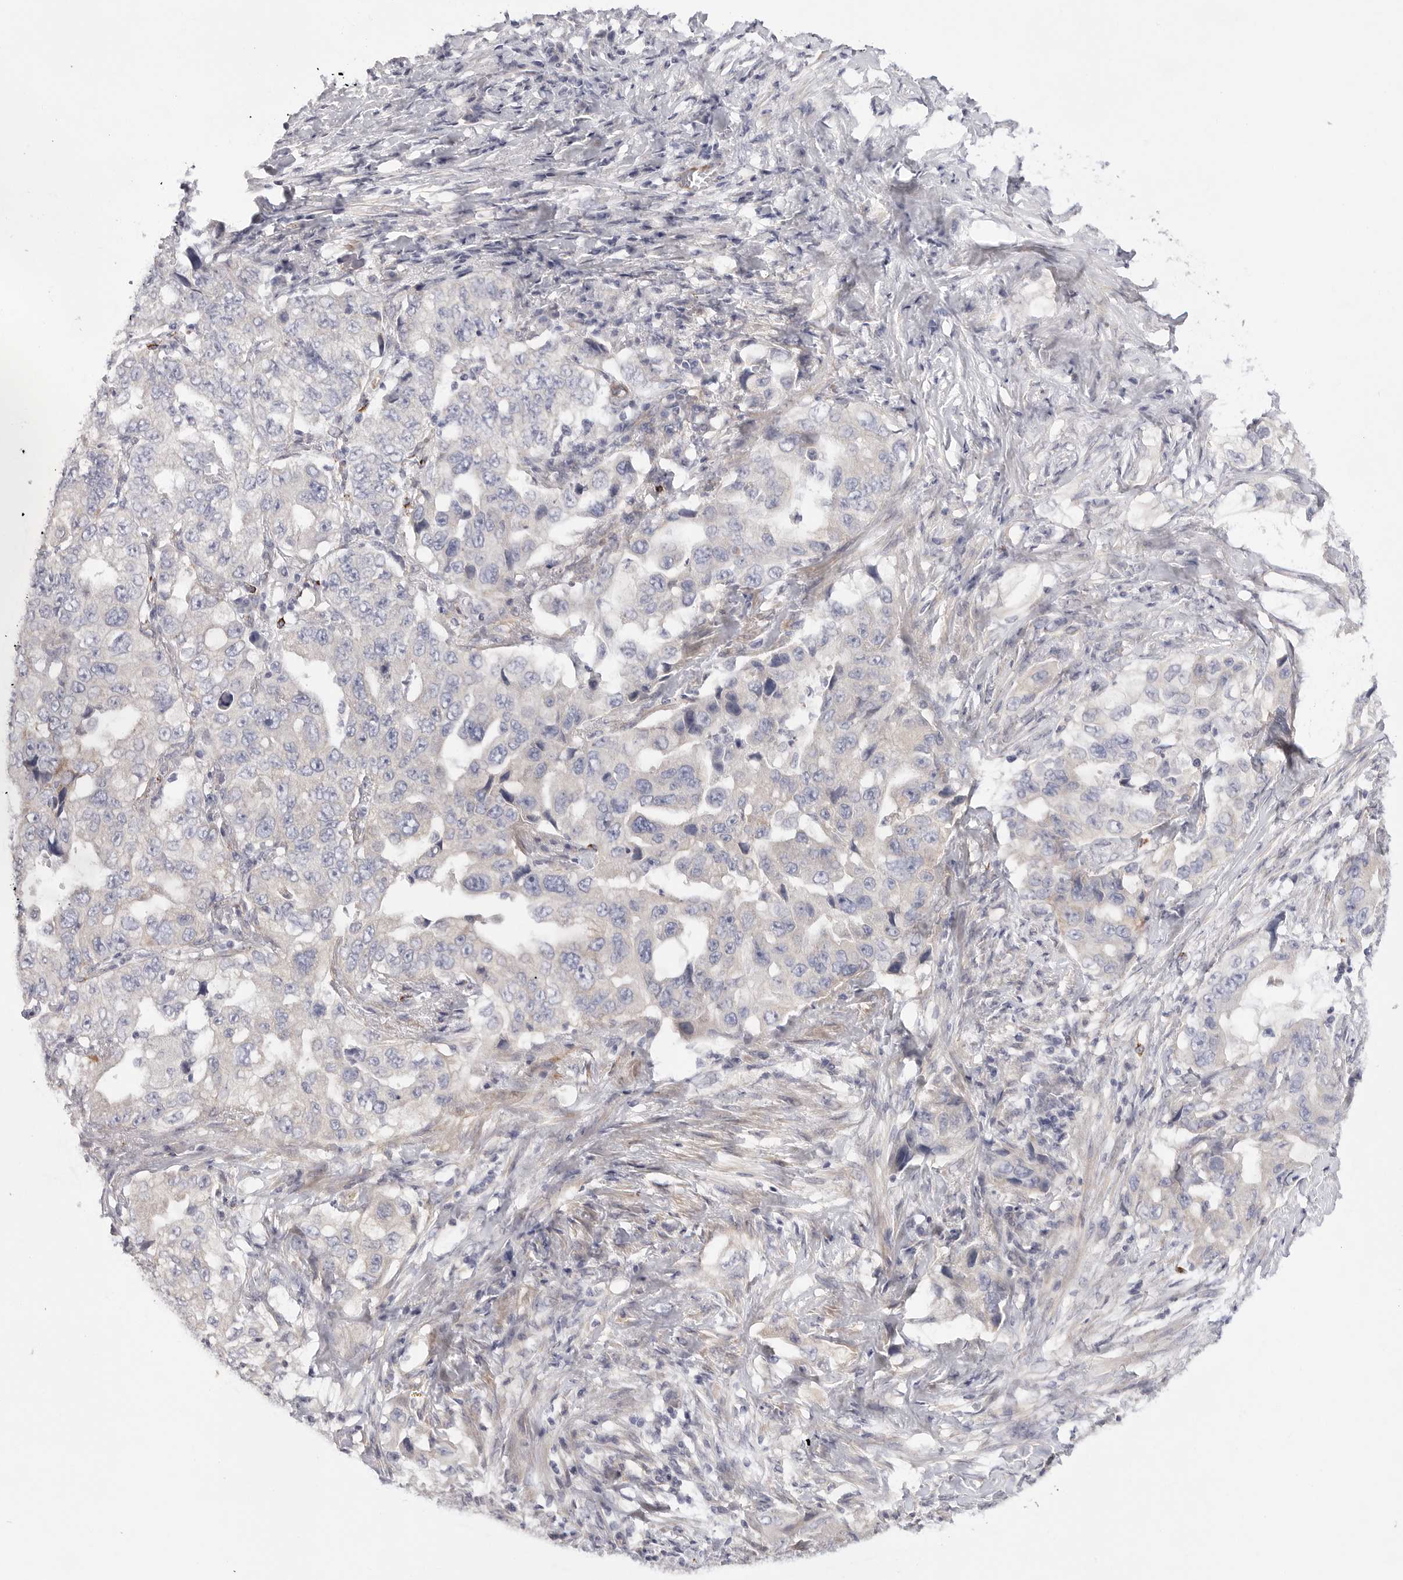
{"staining": {"intensity": "negative", "quantity": "none", "location": "none"}, "tissue": "lung cancer", "cell_type": "Tumor cells", "image_type": "cancer", "snomed": [{"axis": "morphology", "description": "Adenocarcinoma, NOS"}, {"axis": "topography", "description": "Lung"}], "caption": "IHC photomicrograph of adenocarcinoma (lung) stained for a protein (brown), which reveals no staining in tumor cells. (DAB immunohistochemistry (IHC) with hematoxylin counter stain).", "gene": "ELP3", "patient": {"sex": "female", "age": 51}}